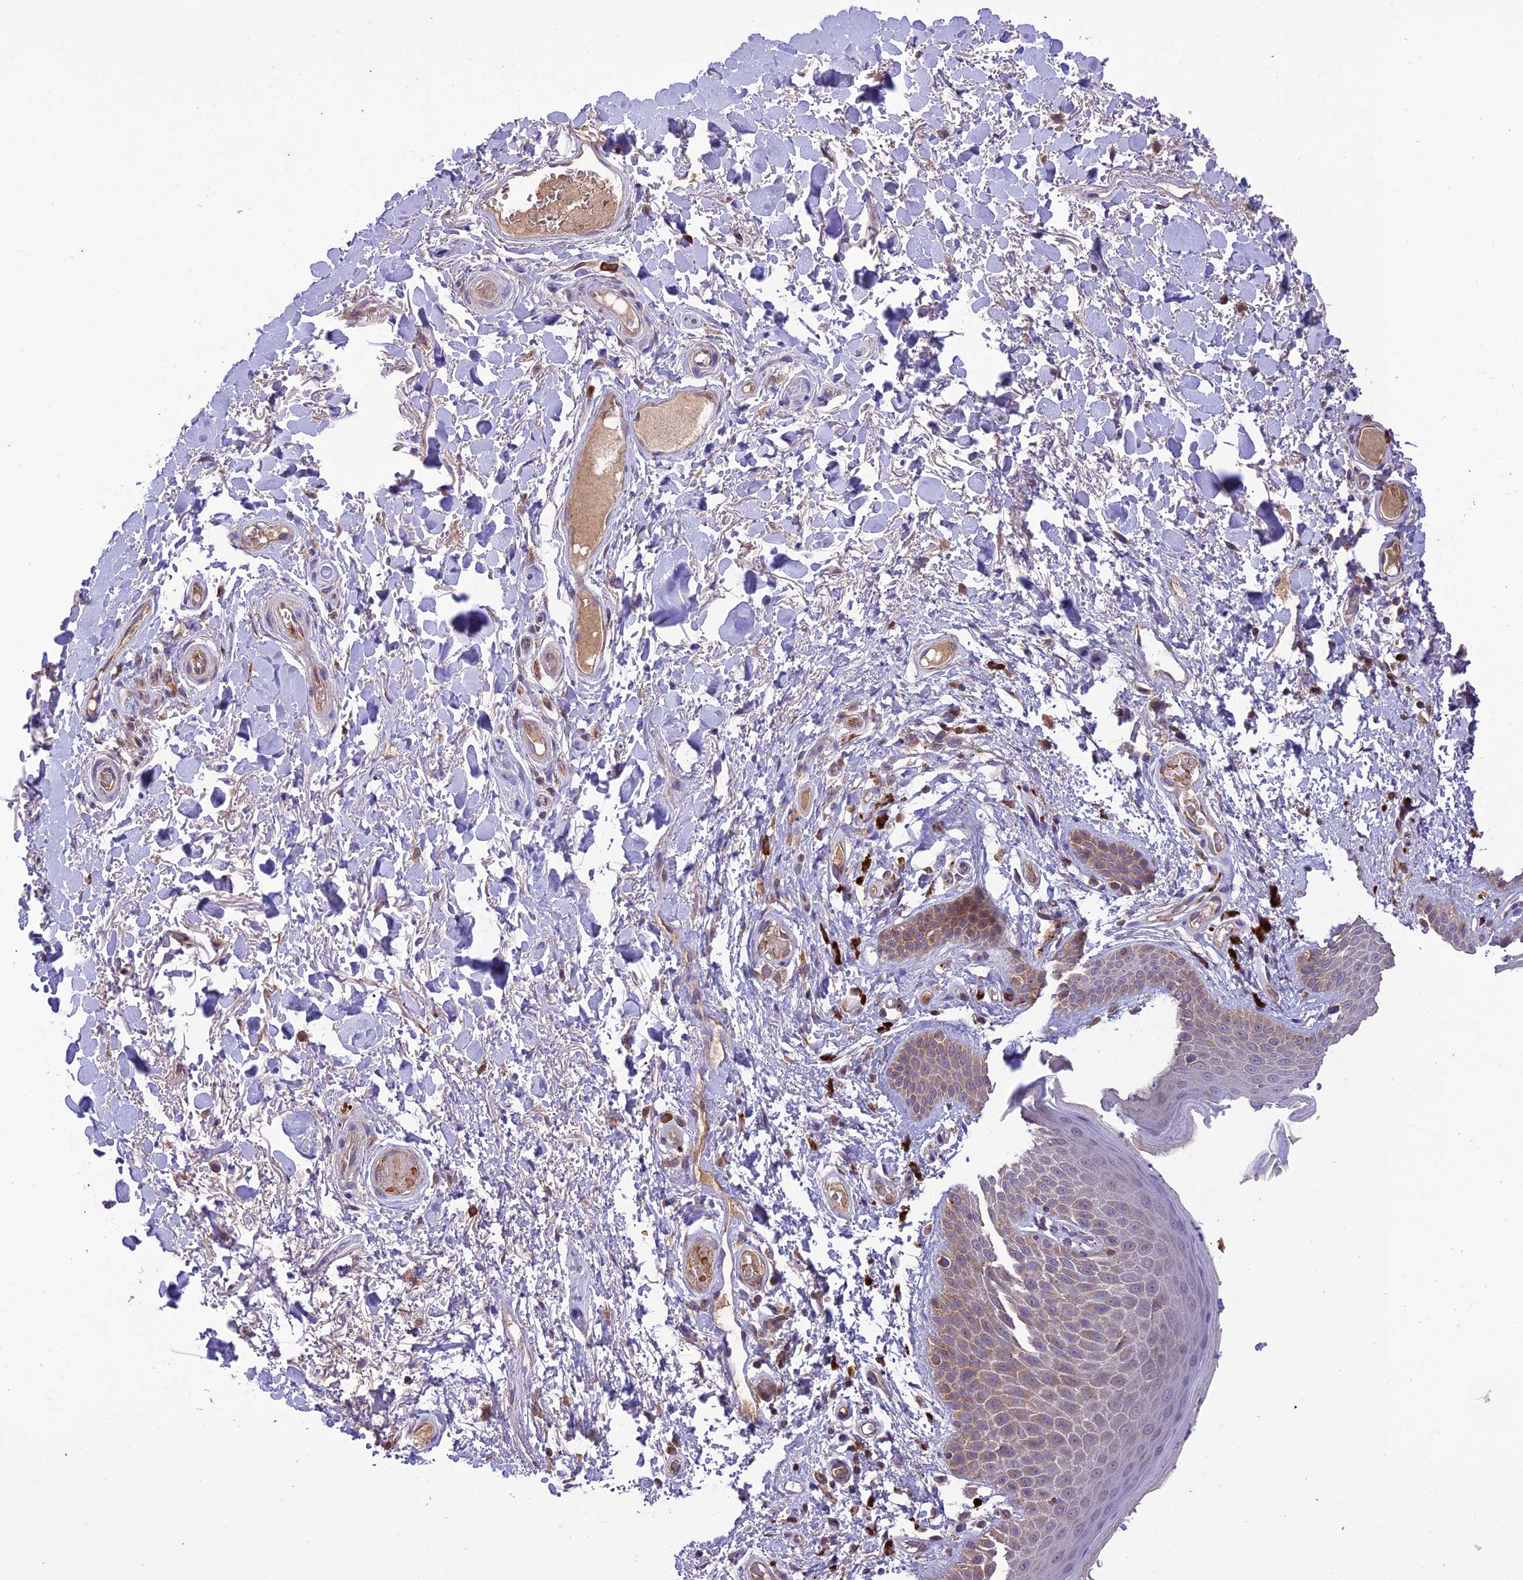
{"staining": {"intensity": "moderate", "quantity": "<25%", "location": "cytoplasmic/membranous"}, "tissue": "skin", "cell_type": "Epidermal cells", "image_type": "normal", "snomed": [{"axis": "morphology", "description": "Normal tissue, NOS"}, {"axis": "topography", "description": "Anal"}], "caption": "The image reveals immunohistochemical staining of benign skin. There is moderate cytoplasmic/membranous expression is identified in about <25% of epidermal cells. (IHC, brightfield microscopy, high magnification).", "gene": "NDUFAF1", "patient": {"sex": "male", "age": 74}}